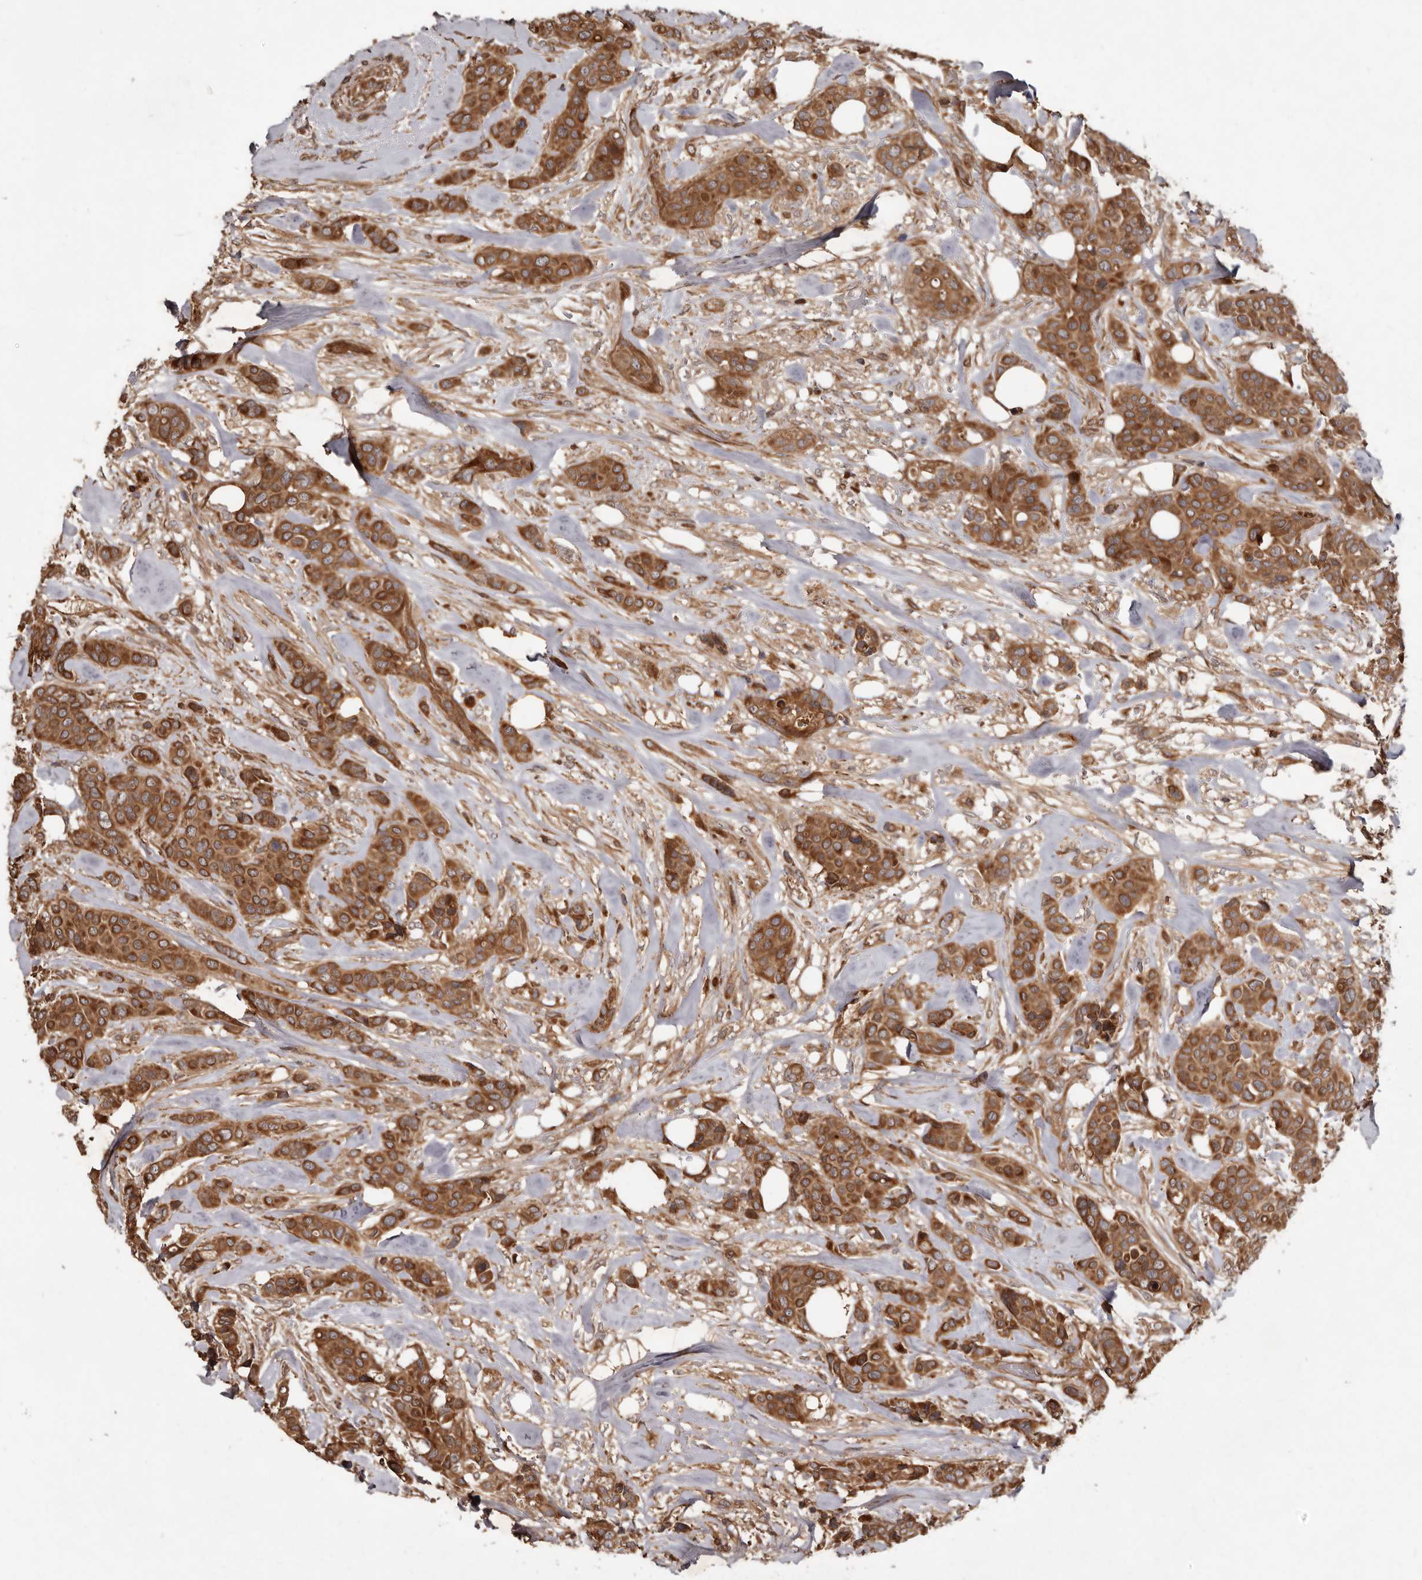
{"staining": {"intensity": "moderate", "quantity": ">75%", "location": "cytoplasmic/membranous"}, "tissue": "breast cancer", "cell_type": "Tumor cells", "image_type": "cancer", "snomed": [{"axis": "morphology", "description": "Lobular carcinoma"}, {"axis": "topography", "description": "Breast"}], "caption": "The histopathology image displays staining of lobular carcinoma (breast), revealing moderate cytoplasmic/membranous protein expression (brown color) within tumor cells. (DAB (3,3'-diaminobenzidine) IHC, brown staining for protein, blue staining for nuclei).", "gene": "STK36", "patient": {"sex": "female", "age": 51}}